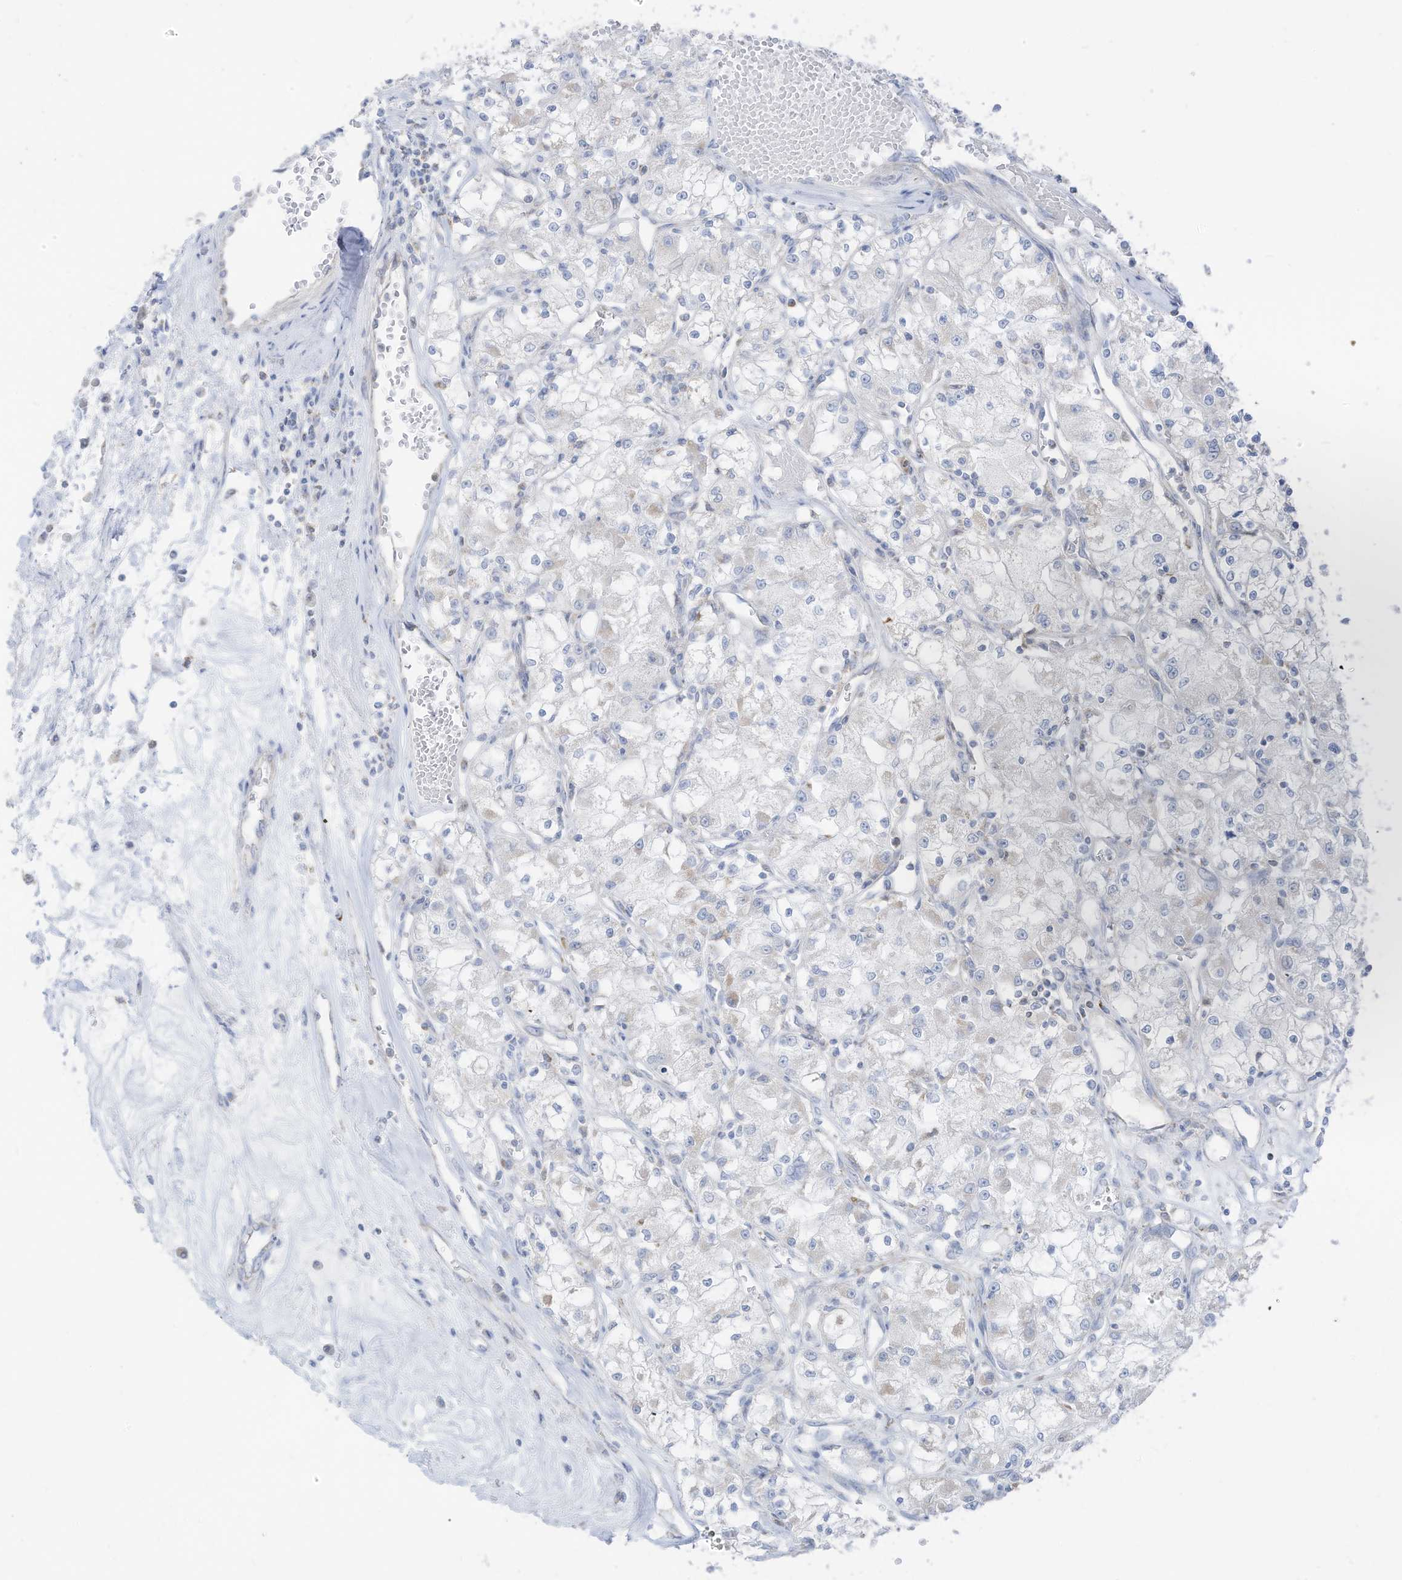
{"staining": {"intensity": "negative", "quantity": "none", "location": "none"}, "tissue": "renal cancer", "cell_type": "Tumor cells", "image_type": "cancer", "snomed": [{"axis": "morphology", "description": "Adenocarcinoma, NOS"}, {"axis": "topography", "description": "Kidney"}], "caption": "IHC image of neoplastic tissue: human renal cancer (adenocarcinoma) stained with DAB (3,3'-diaminobenzidine) reveals no significant protein expression in tumor cells.", "gene": "ETHE1", "patient": {"sex": "female", "age": 59}}